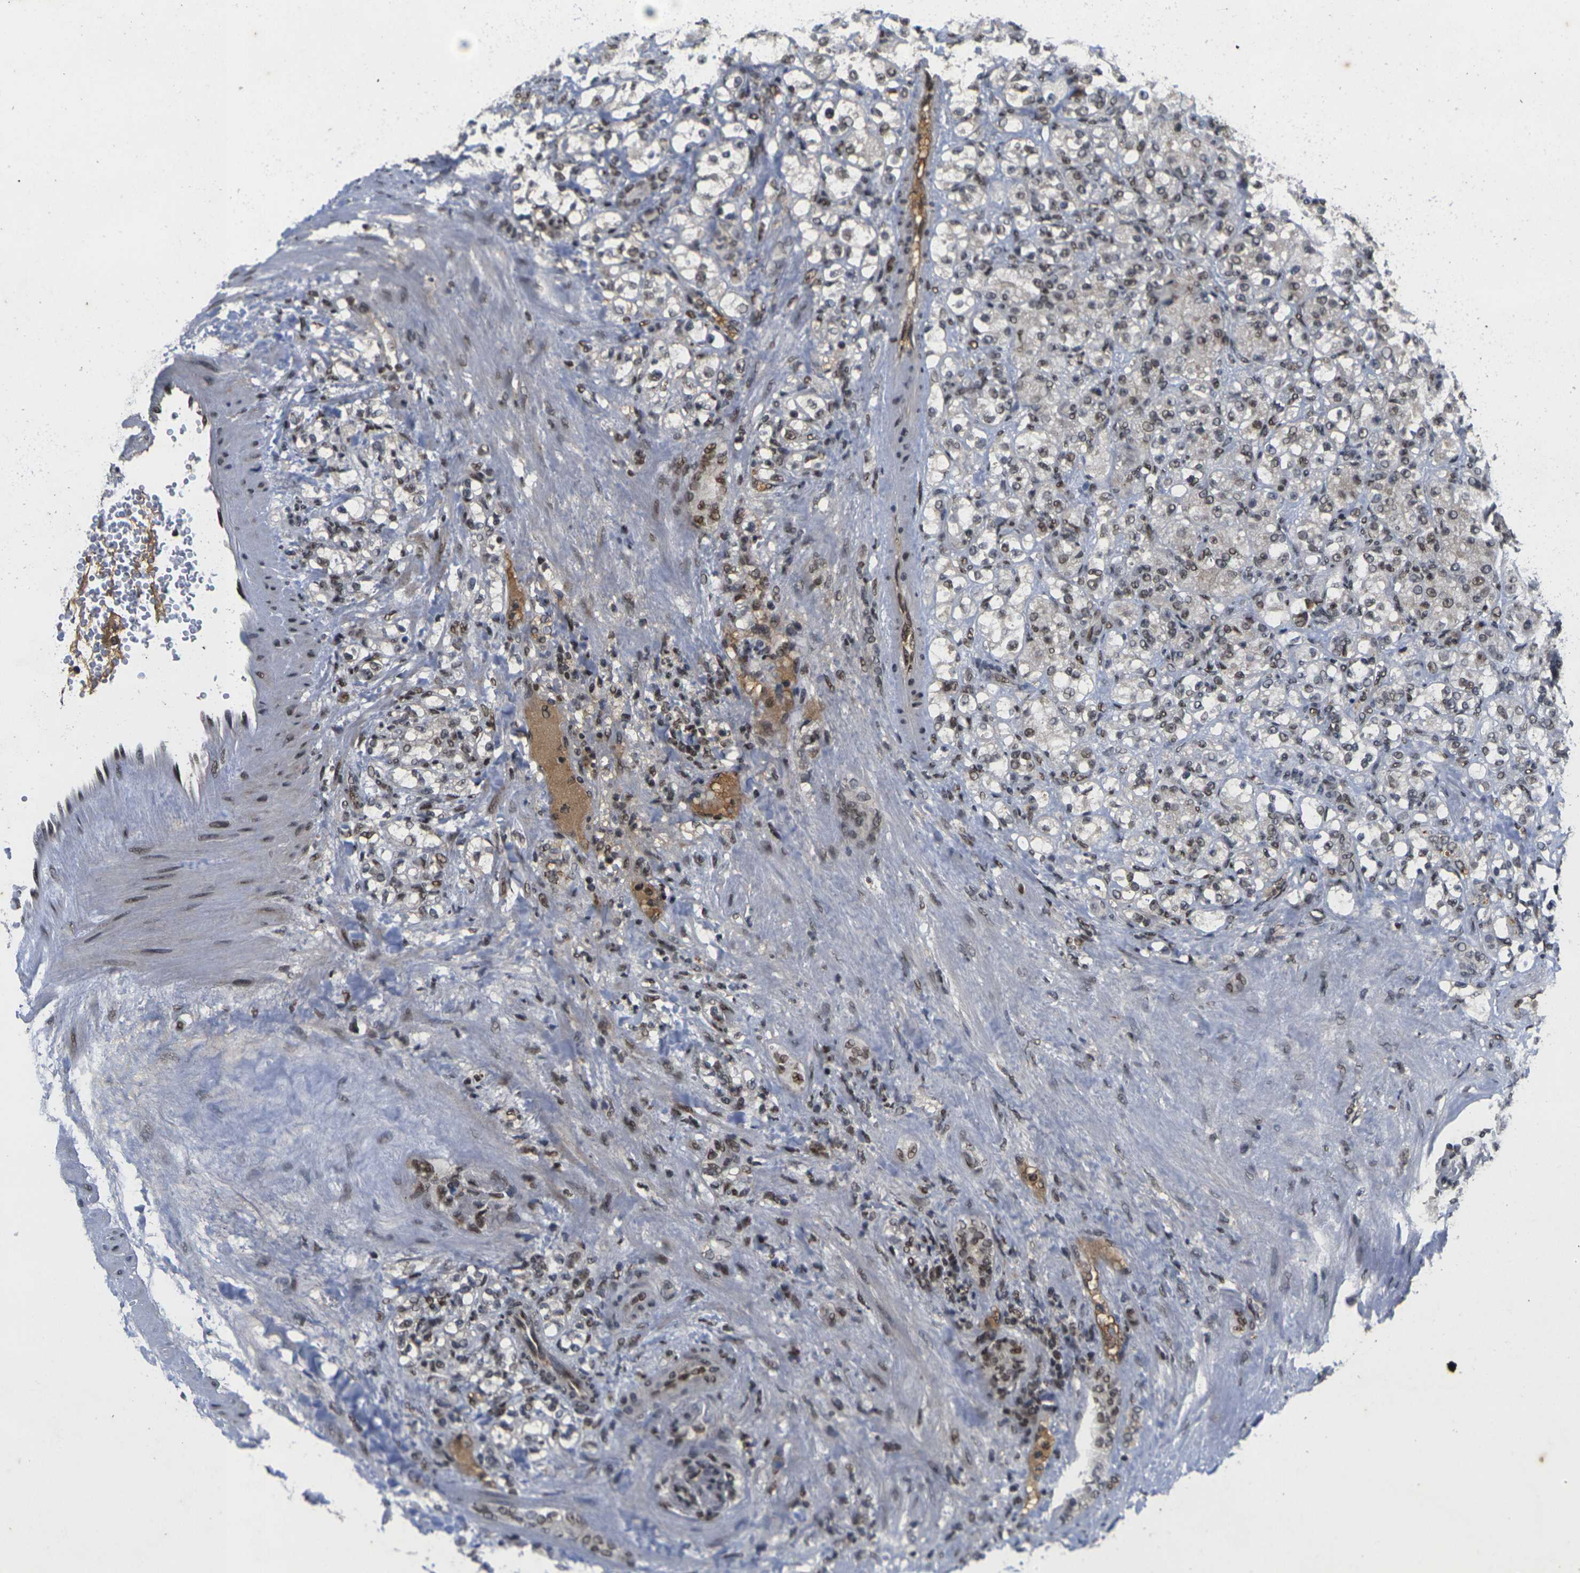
{"staining": {"intensity": "weak", "quantity": "25%-75%", "location": "nuclear"}, "tissue": "renal cancer", "cell_type": "Tumor cells", "image_type": "cancer", "snomed": [{"axis": "morphology", "description": "Adenocarcinoma, NOS"}, {"axis": "topography", "description": "Kidney"}], "caption": "Weak nuclear protein positivity is seen in about 25%-75% of tumor cells in adenocarcinoma (renal).", "gene": "GTF2E1", "patient": {"sex": "male", "age": 61}}